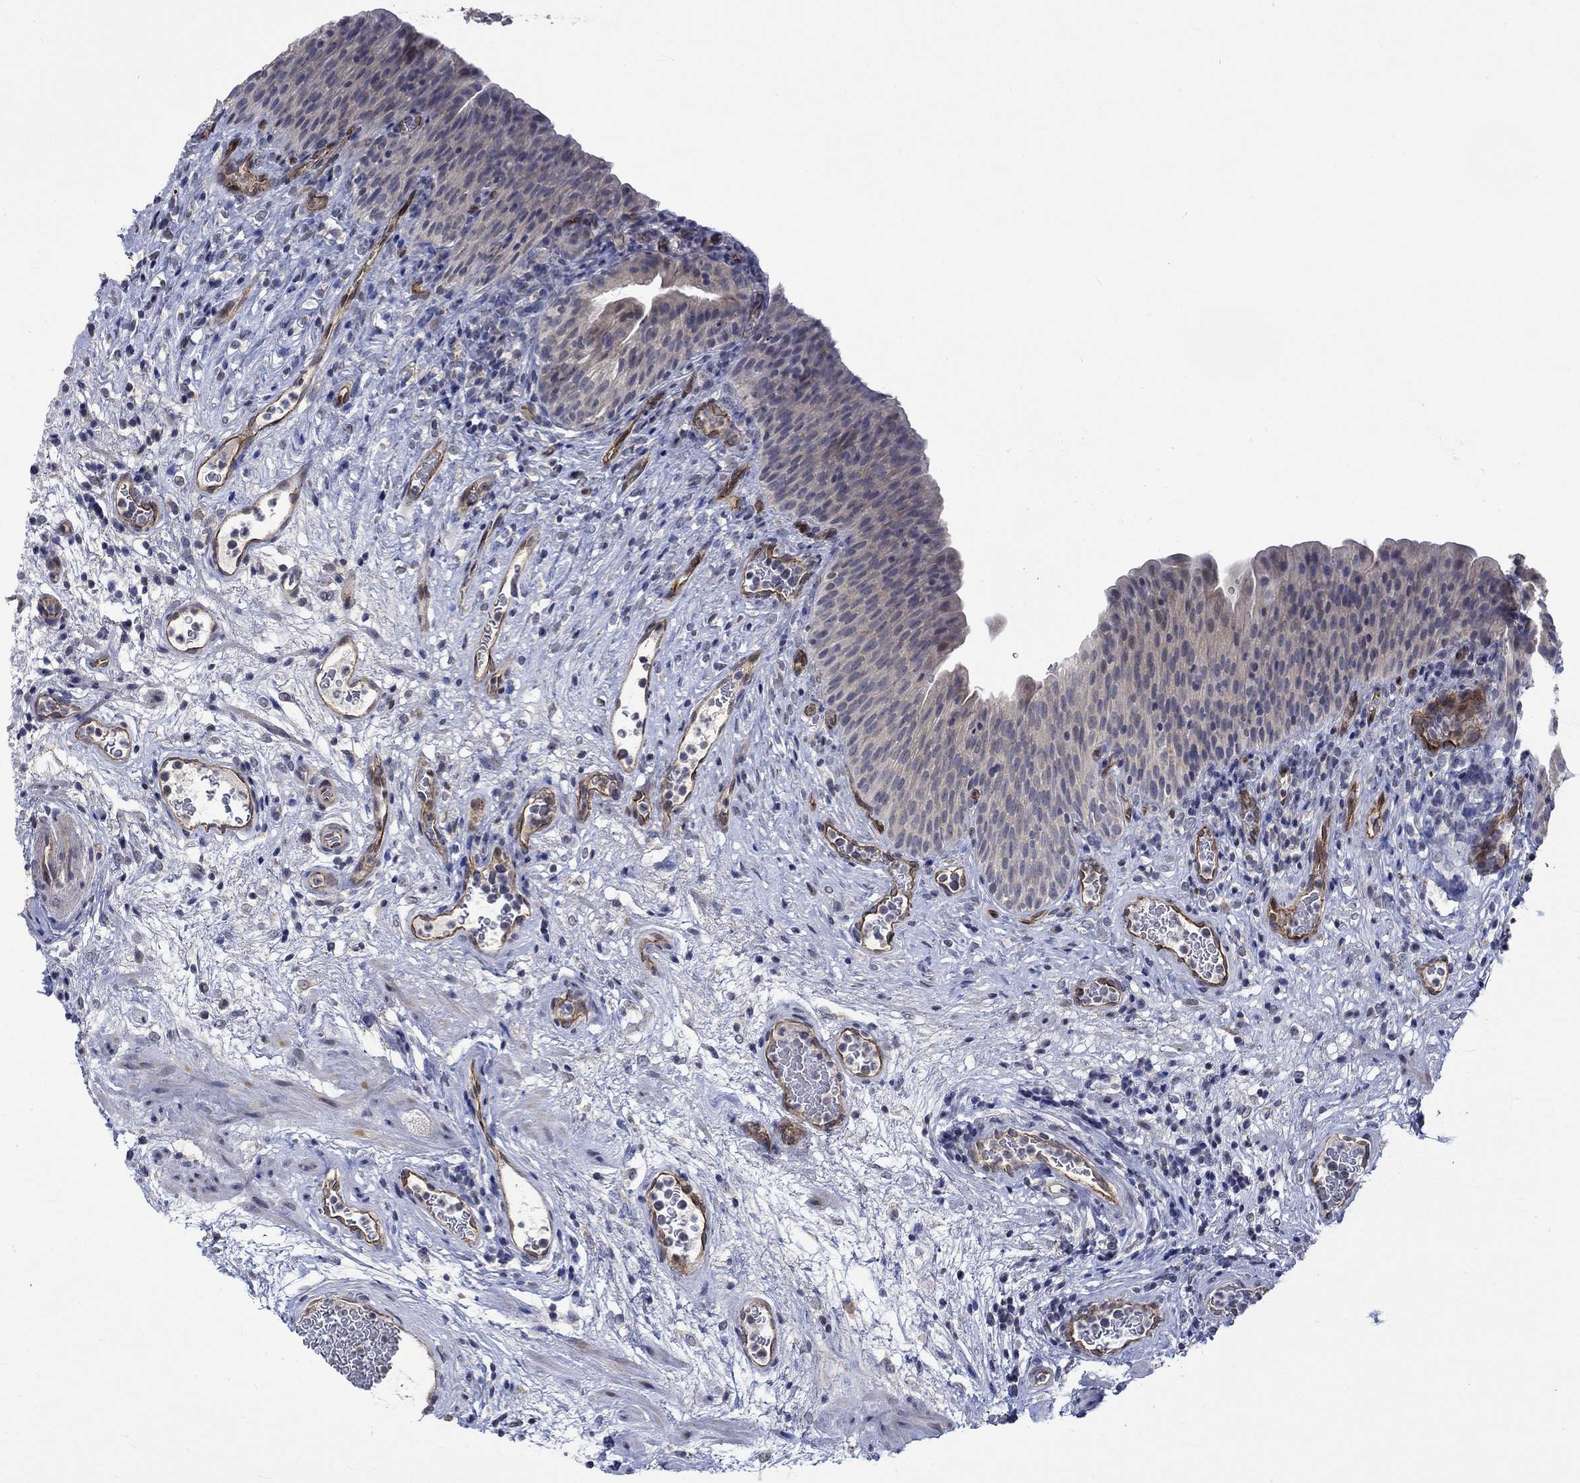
{"staining": {"intensity": "negative", "quantity": "none", "location": "none"}, "tissue": "urinary bladder", "cell_type": "Urothelial cells", "image_type": "normal", "snomed": [{"axis": "morphology", "description": "Normal tissue, NOS"}, {"axis": "topography", "description": "Urinary bladder"}], "caption": "Micrograph shows no significant protein expression in urothelial cells of unremarkable urinary bladder.", "gene": "GJA5", "patient": {"sex": "male", "age": 76}}